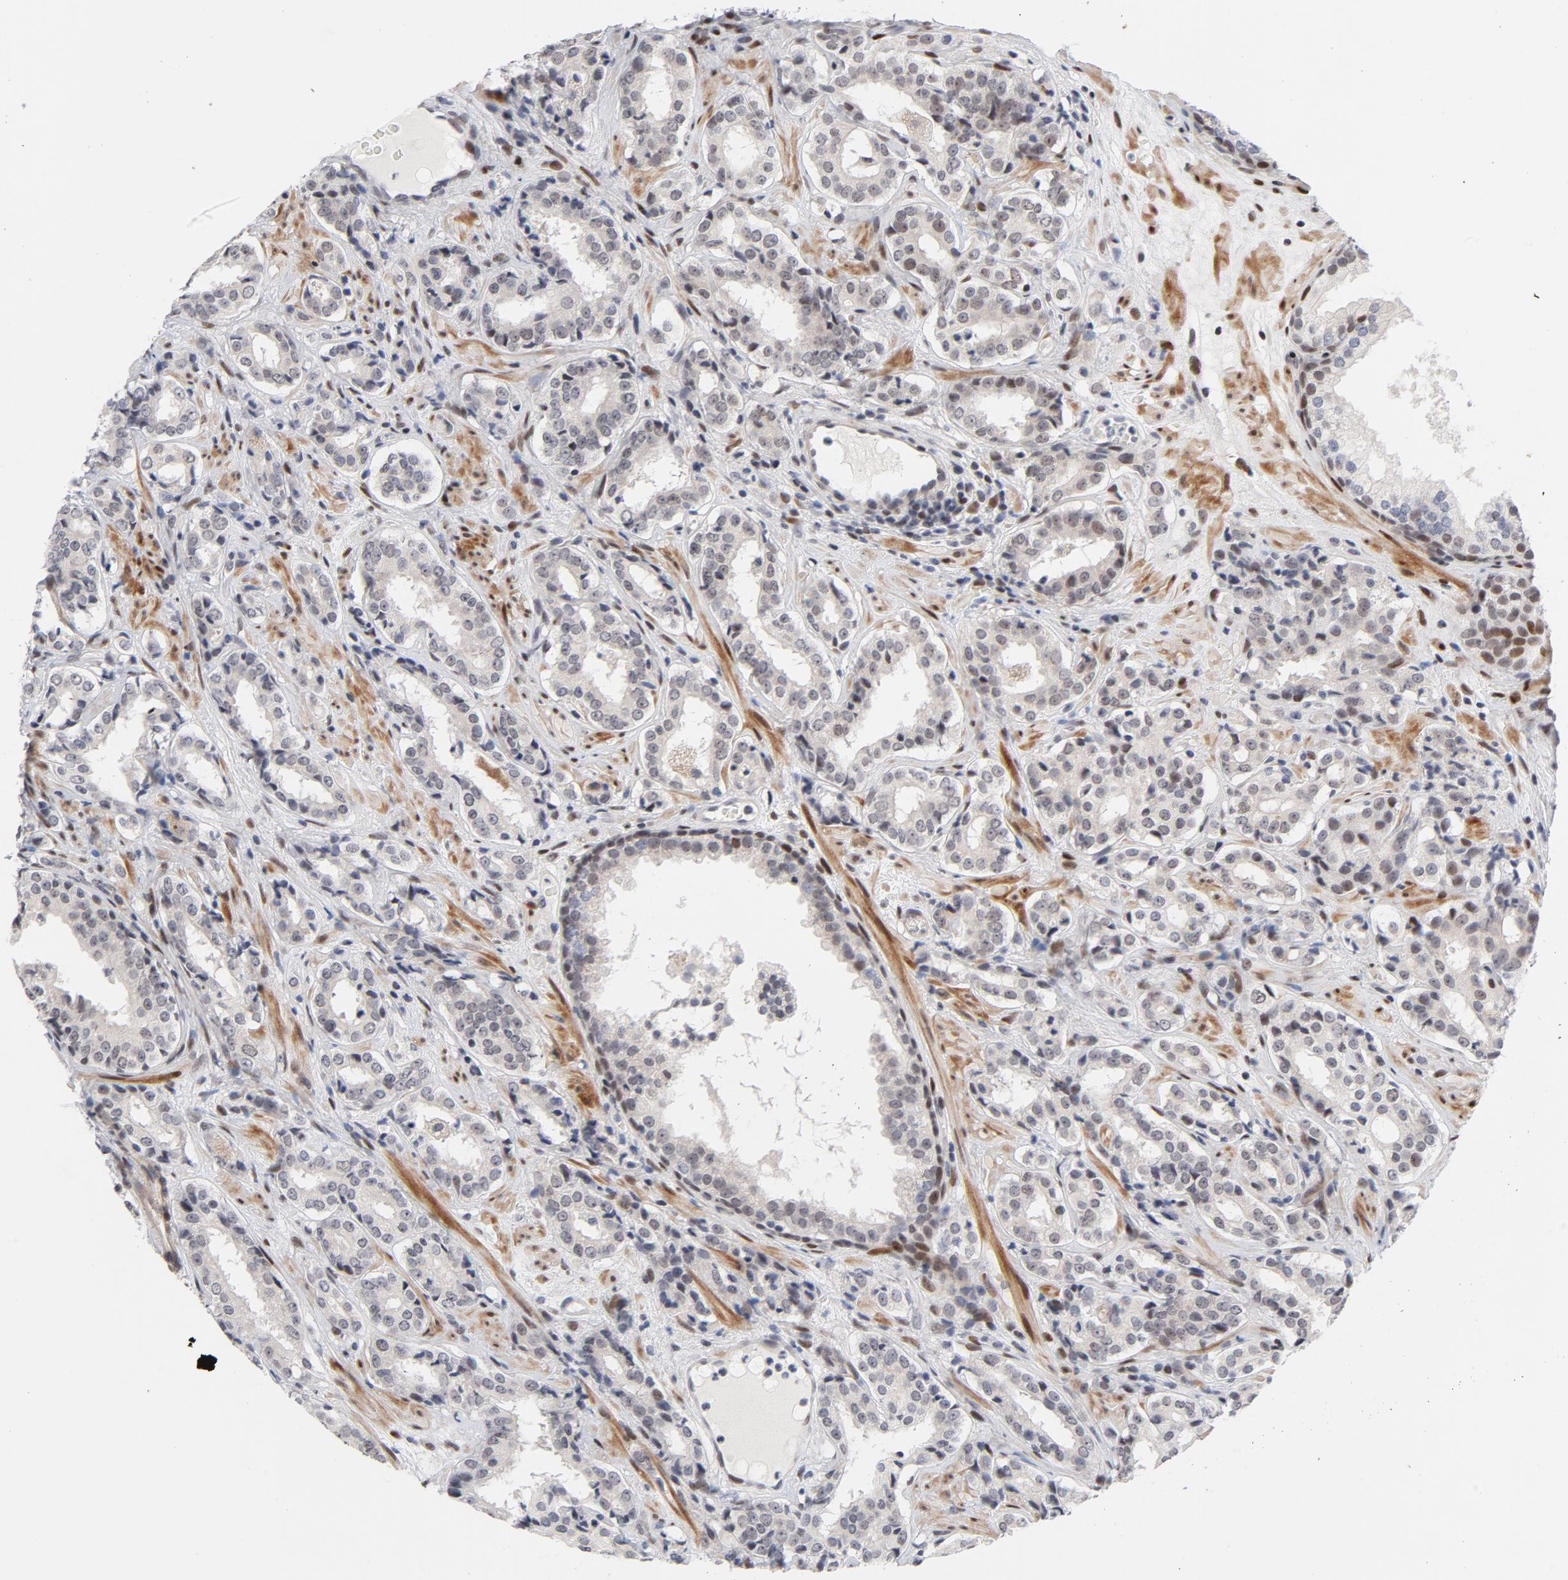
{"staining": {"intensity": "moderate", "quantity": "<25%", "location": "nuclear"}, "tissue": "prostate cancer", "cell_type": "Tumor cells", "image_type": "cancer", "snomed": [{"axis": "morphology", "description": "Adenocarcinoma, Medium grade"}, {"axis": "topography", "description": "Prostate"}], "caption": "The histopathology image exhibits immunohistochemical staining of prostate cancer (adenocarcinoma (medium-grade)). There is moderate nuclear positivity is present in approximately <25% of tumor cells. Ihc stains the protein of interest in brown and the nuclei are stained blue.", "gene": "NFIC", "patient": {"sex": "male", "age": 60}}